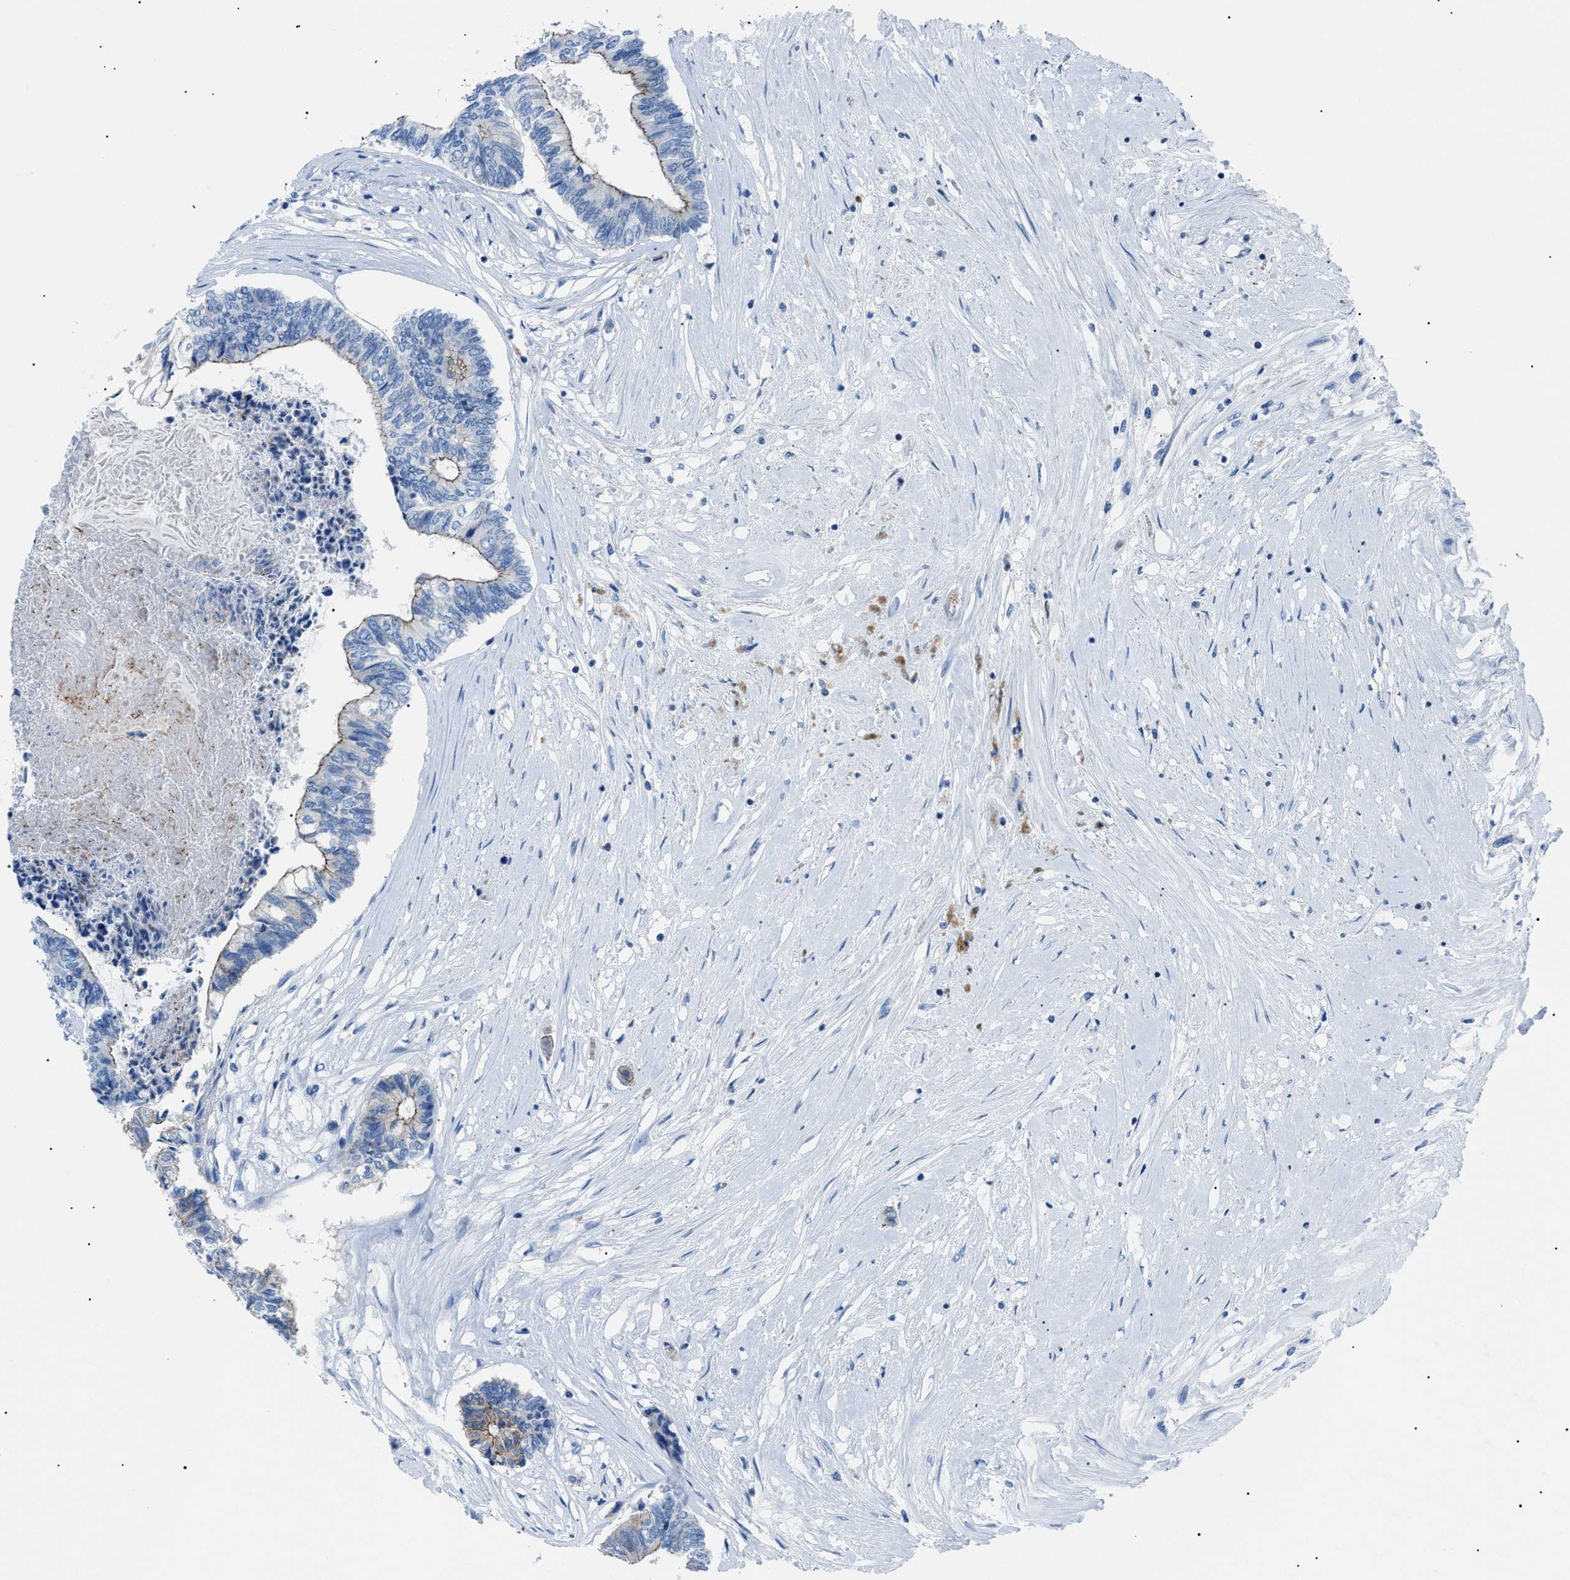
{"staining": {"intensity": "weak", "quantity": "25%-75%", "location": "cytoplasmic/membranous"}, "tissue": "colorectal cancer", "cell_type": "Tumor cells", "image_type": "cancer", "snomed": [{"axis": "morphology", "description": "Adenocarcinoma, NOS"}, {"axis": "topography", "description": "Rectum"}], "caption": "Immunohistochemistry of colorectal cancer displays low levels of weak cytoplasmic/membranous staining in about 25%-75% of tumor cells.", "gene": "ZDHHC24", "patient": {"sex": "male", "age": 63}}